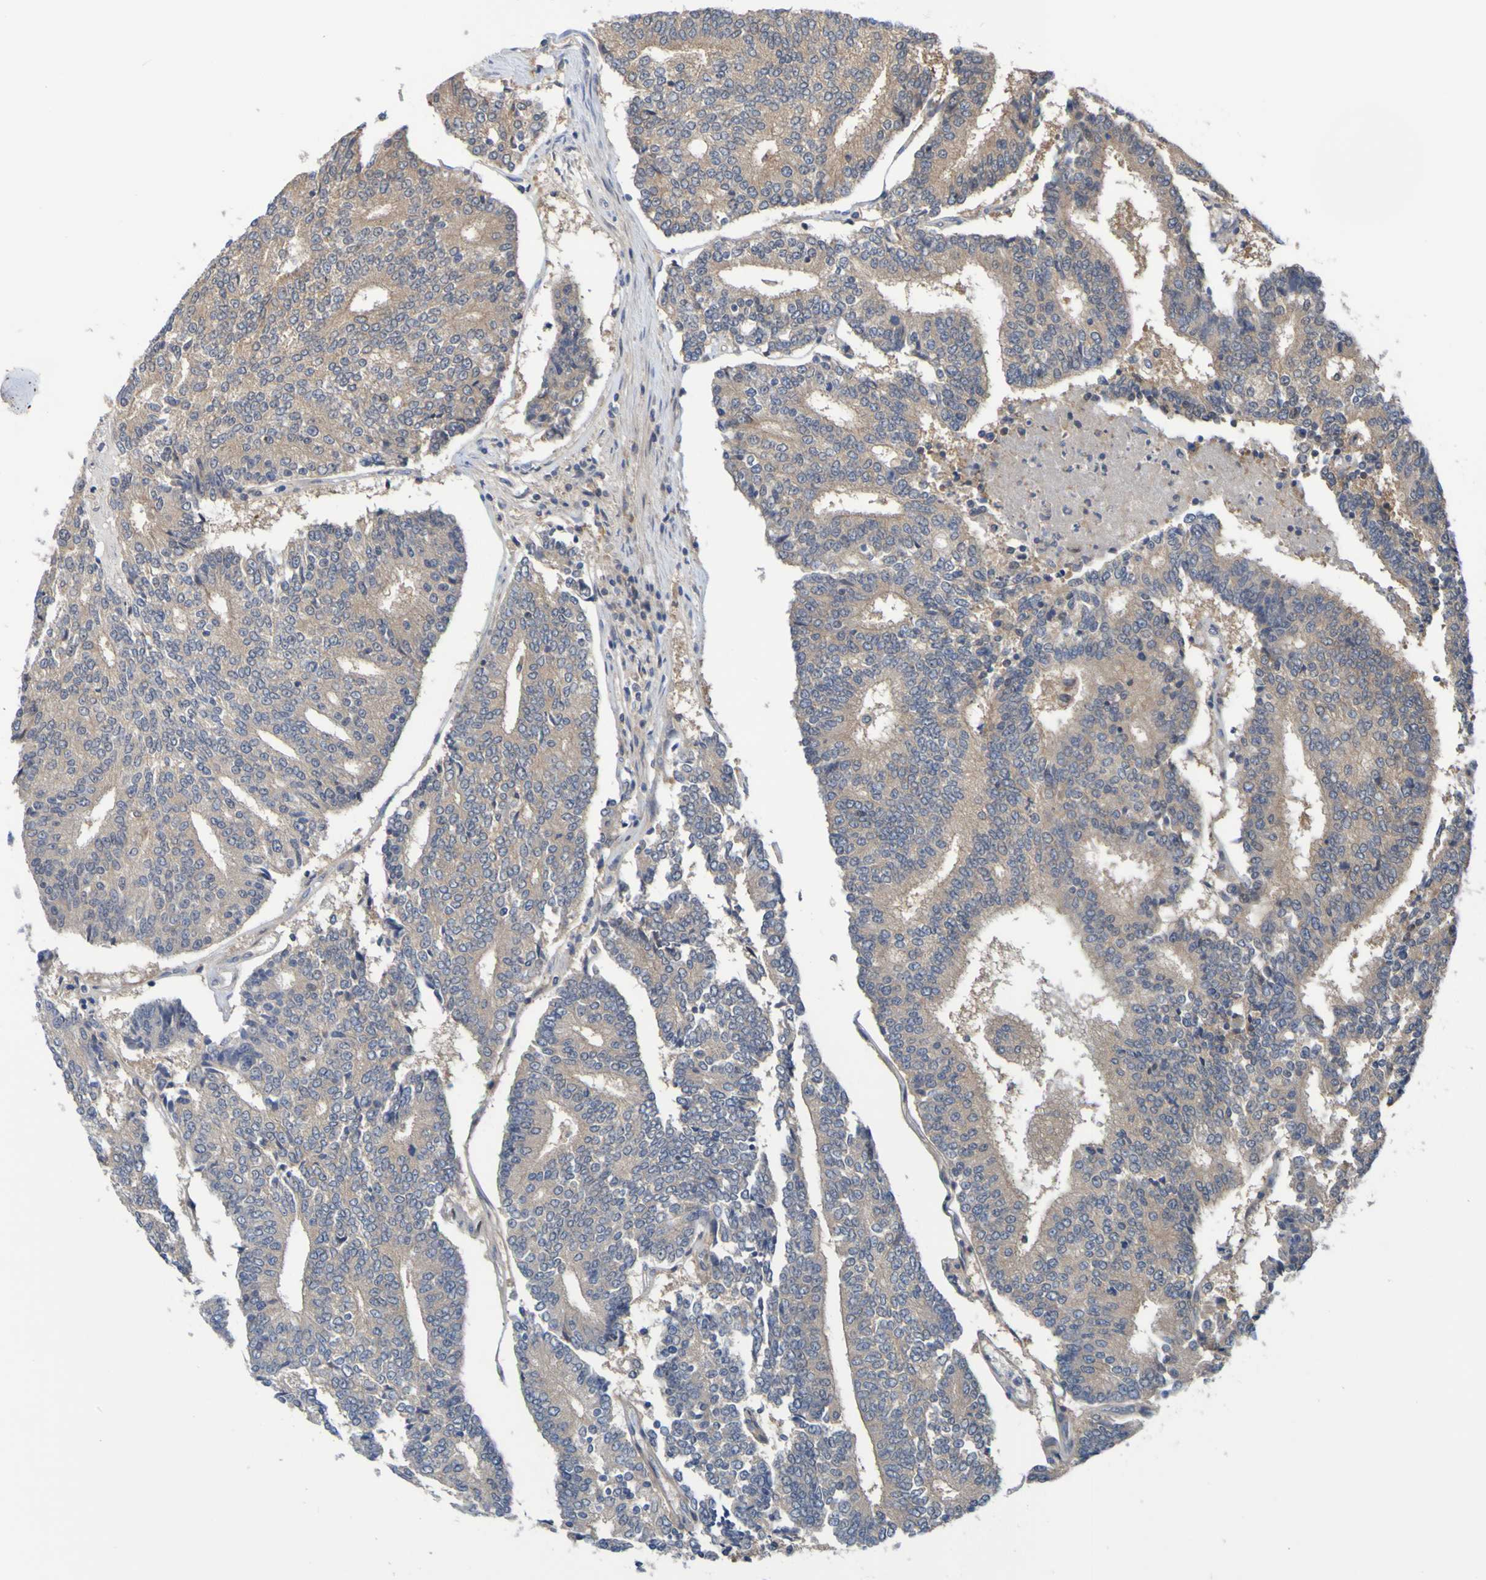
{"staining": {"intensity": "weak", "quantity": ">75%", "location": "cytoplasmic/membranous"}, "tissue": "prostate cancer", "cell_type": "Tumor cells", "image_type": "cancer", "snomed": [{"axis": "morphology", "description": "Normal tissue, NOS"}, {"axis": "morphology", "description": "Adenocarcinoma, High grade"}, {"axis": "topography", "description": "Prostate"}, {"axis": "topography", "description": "Seminal veicle"}], "caption": "Immunohistochemical staining of human prostate cancer (adenocarcinoma (high-grade)) reveals low levels of weak cytoplasmic/membranous staining in approximately >75% of tumor cells. The protein of interest is stained brown, and the nuclei are stained in blue (DAB IHC with brightfield microscopy, high magnification).", "gene": "SDK1", "patient": {"sex": "male", "age": 55}}